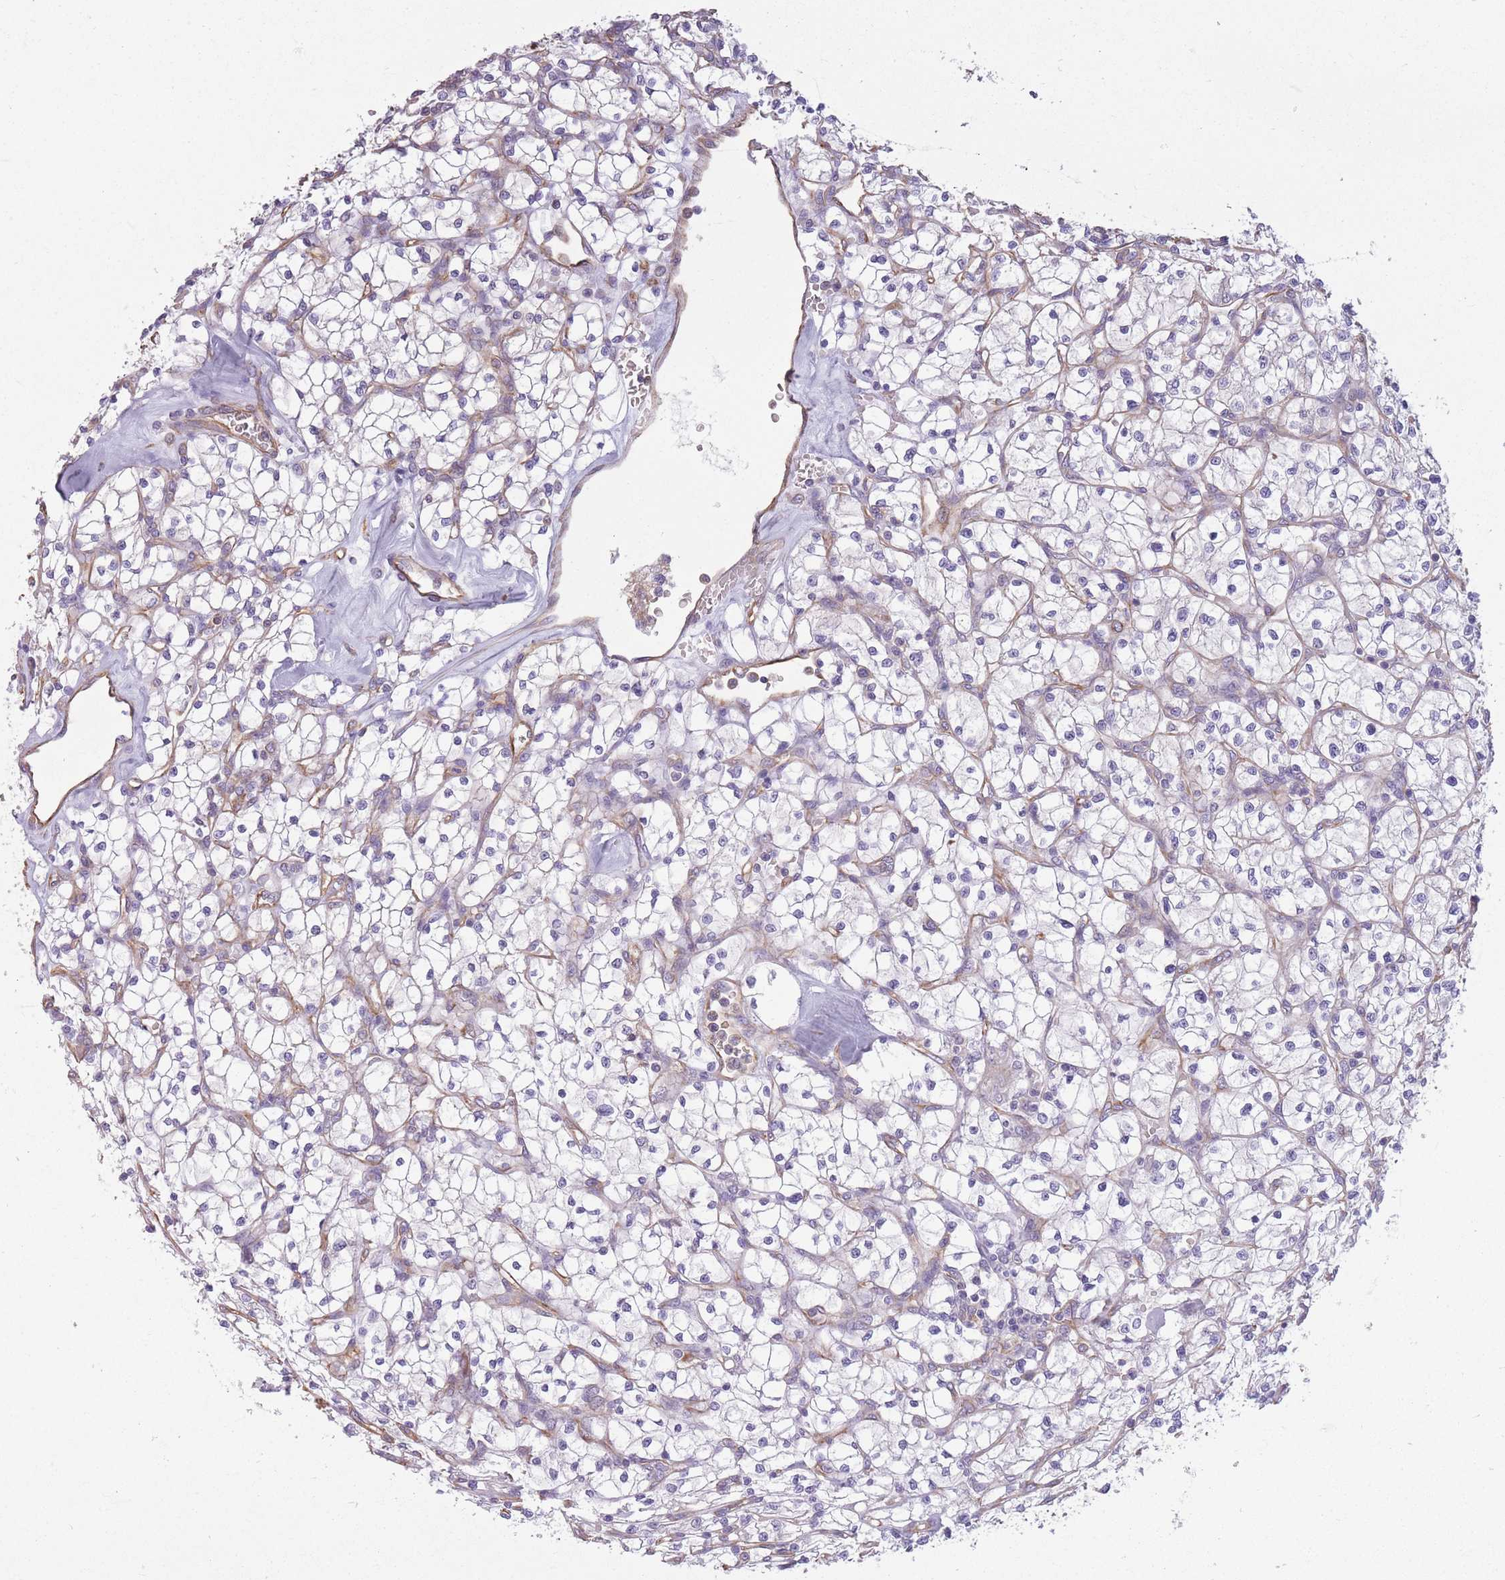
{"staining": {"intensity": "negative", "quantity": "none", "location": "none"}, "tissue": "renal cancer", "cell_type": "Tumor cells", "image_type": "cancer", "snomed": [{"axis": "morphology", "description": "Adenocarcinoma, NOS"}, {"axis": "topography", "description": "Kidney"}], "caption": "High power microscopy image of an immunohistochemistry micrograph of renal cancer (adenocarcinoma), revealing no significant positivity in tumor cells.", "gene": "ADD1", "patient": {"sex": "female", "age": 64}}